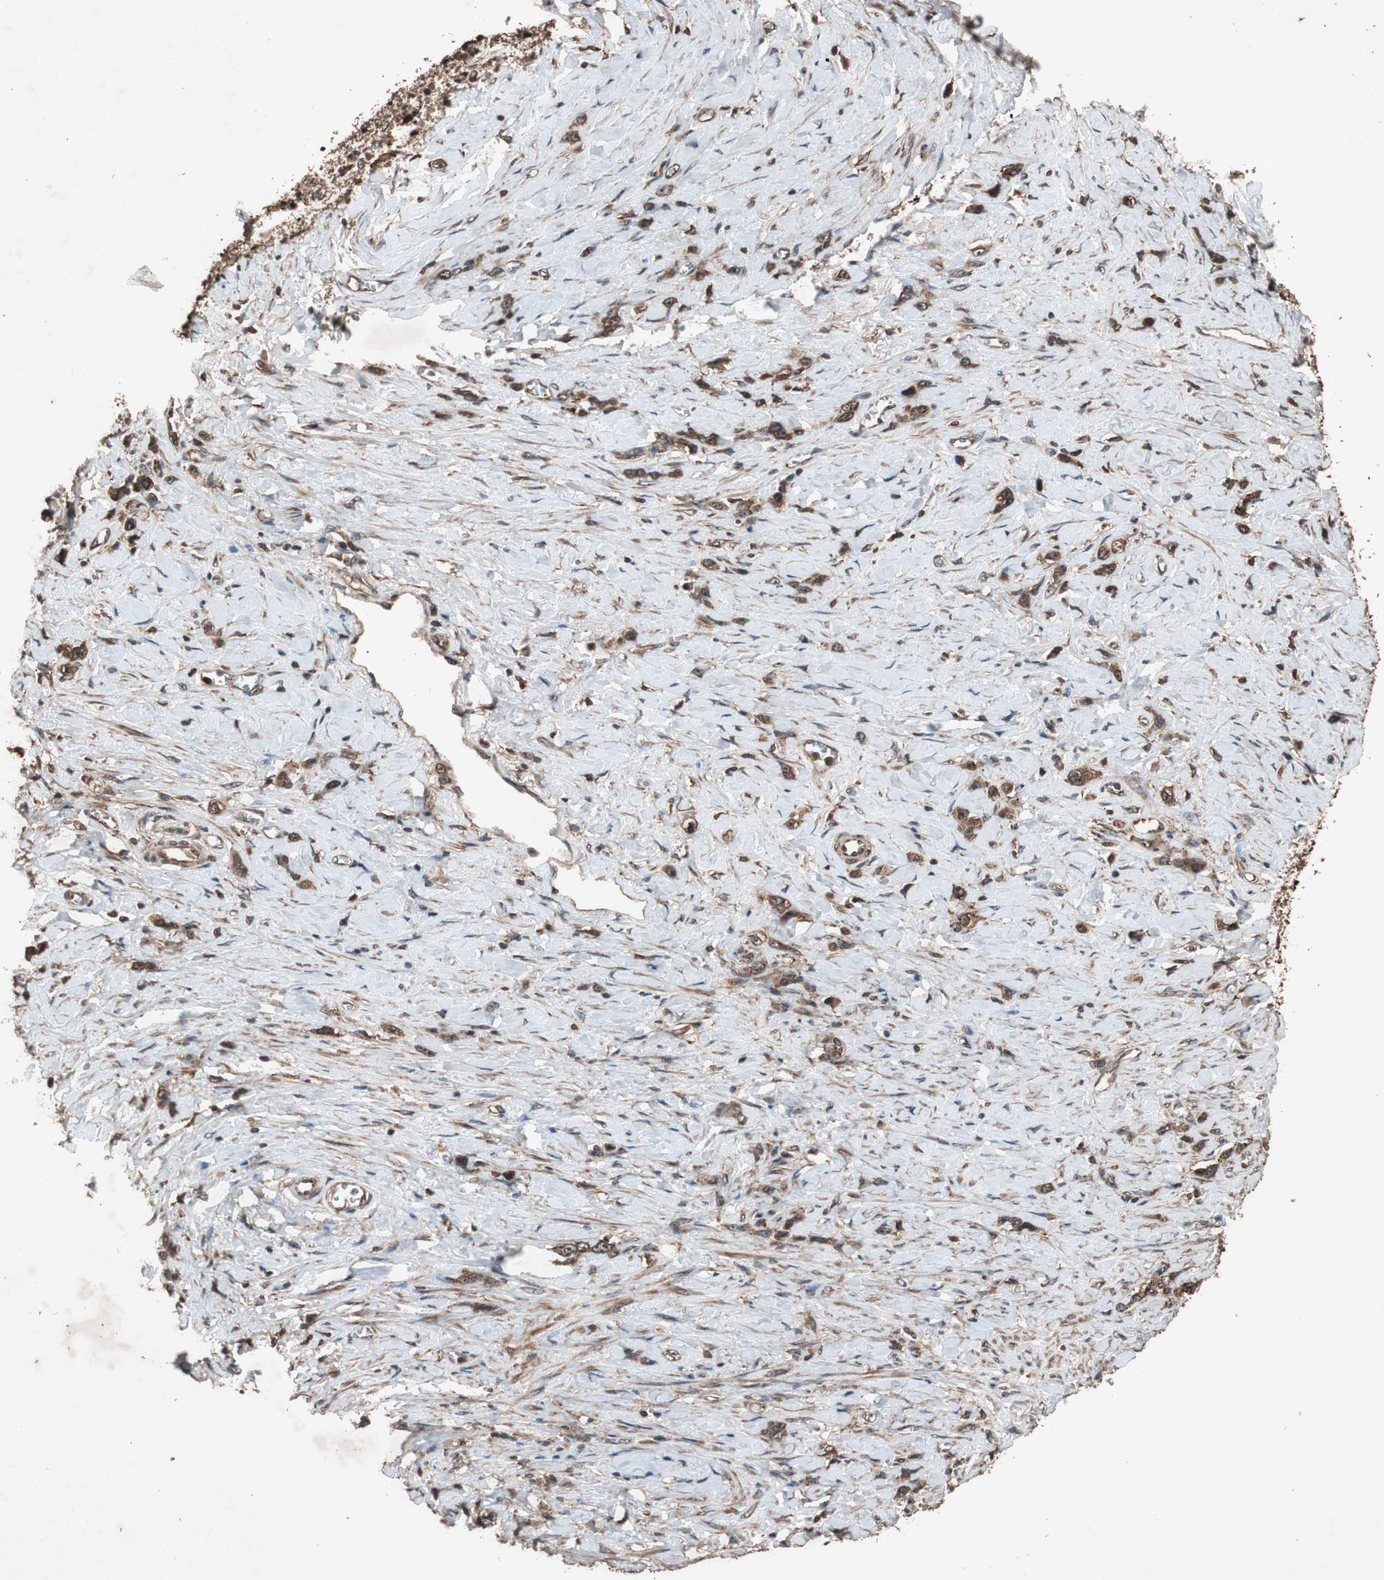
{"staining": {"intensity": "strong", "quantity": ">75%", "location": "cytoplasmic/membranous"}, "tissue": "stomach cancer", "cell_type": "Tumor cells", "image_type": "cancer", "snomed": [{"axis": "morphology", "description": "Normal tissue, NOS"}, {"axis": "morphology", "description": "Adenocarcinoma, NOS"}, {"axis": "morphology", "description": "Adenocarcinoma, High grade"}, {"axis": "topography", "description": "Stomach, upper"}, {"axis": "topography", "description": "Stomach"}], "caption": "This histopathology image displays IHC staining of stomach cancer, with high strong cytoplasmic/membranous expression in approximately >75% of tumor cells.", "gene": "LAMTOR5", "patient": {"sex": "female", "age": 65}}